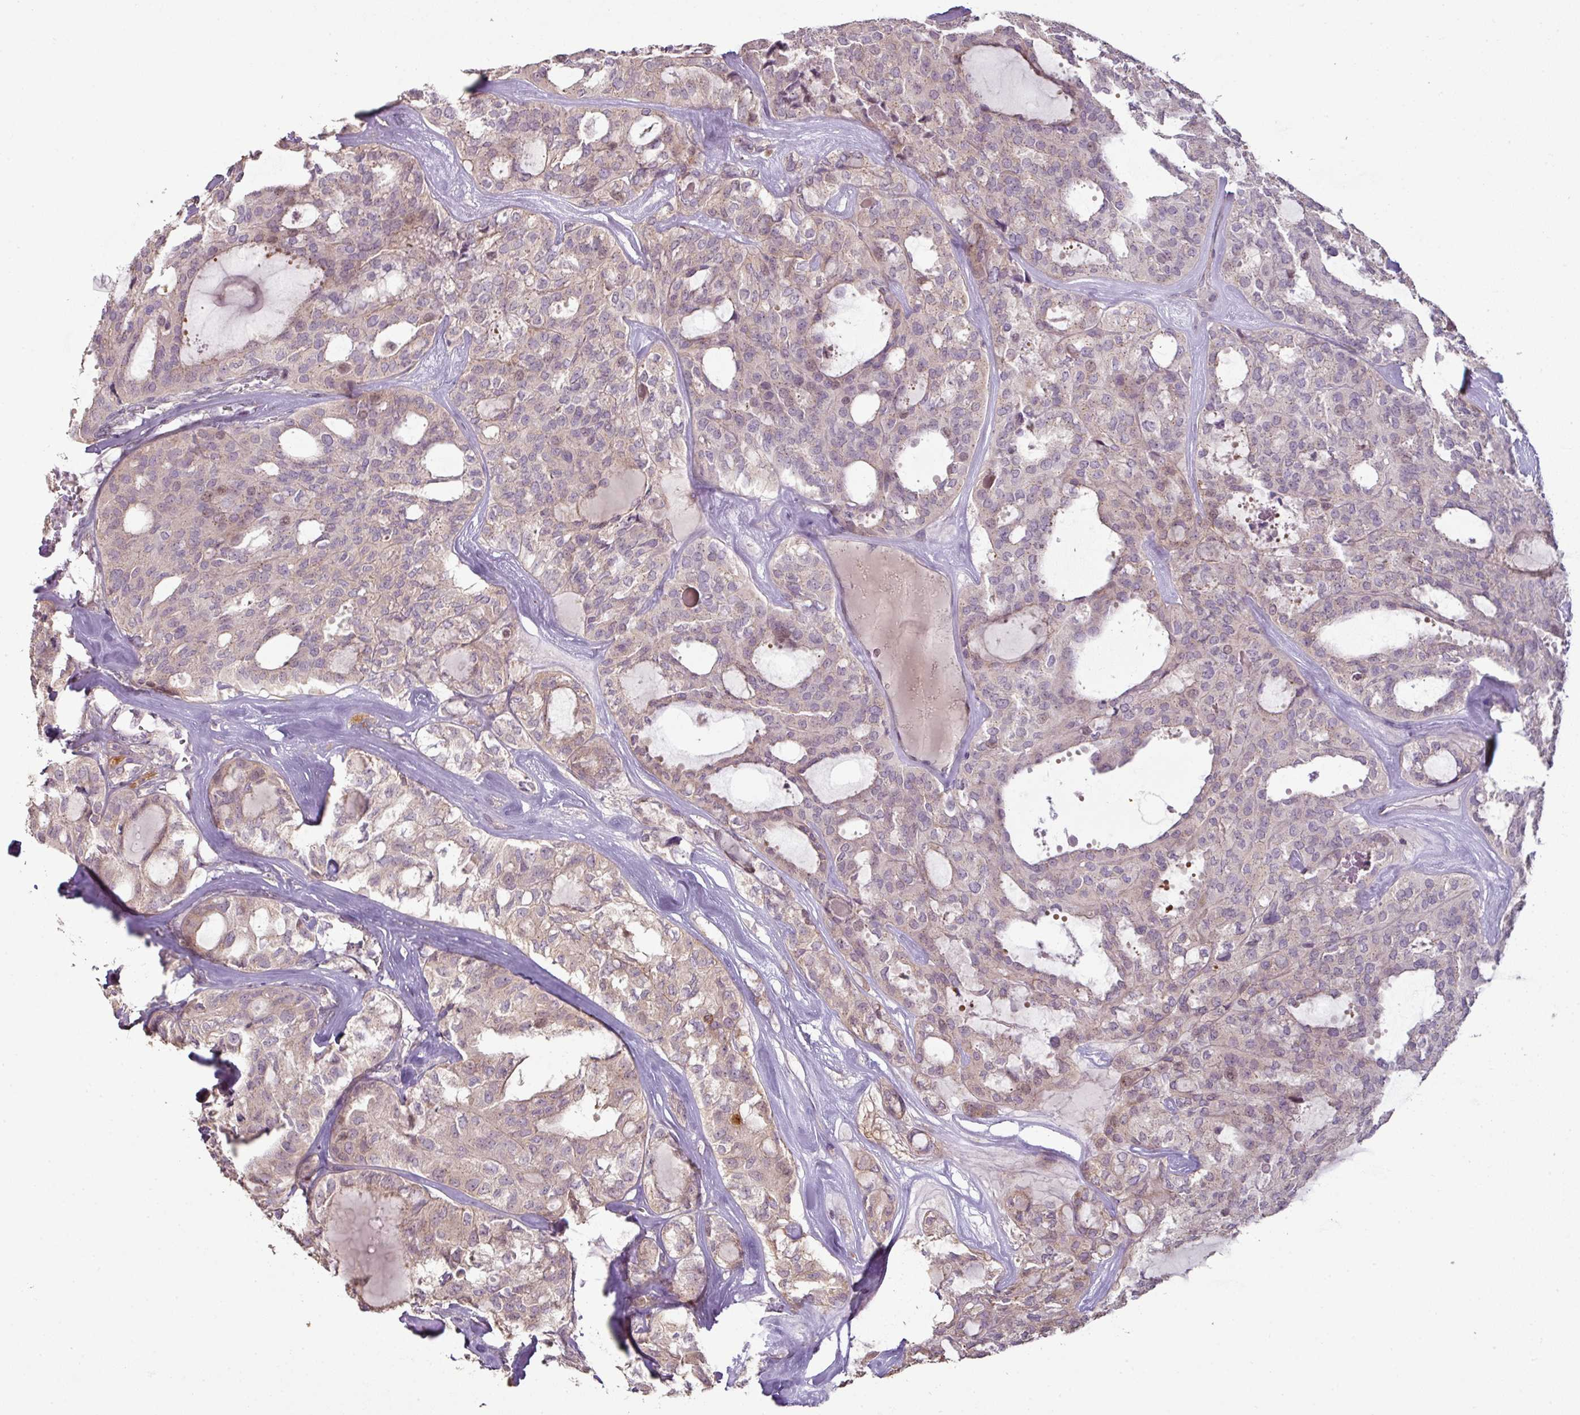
{"staining": {"intensity": "weak", "quantity": "<25%", "location": "nuclear"}, "tissue": "thyroid cancer", "cell_type": "Tumor cells", "image_type": "cancer", "snomed": [{"axis": "morphology", "description": "Follicular adenoma carcinoma, NOS"}, {"axis": "topography", "description": "Thyroid gland"}], "caption": "Tumor cells show no significant staining in follicular adenoma carcinoma (thyroid).", "gene": "CXCR5", "patient": {"sex": "male", "age": 75}}